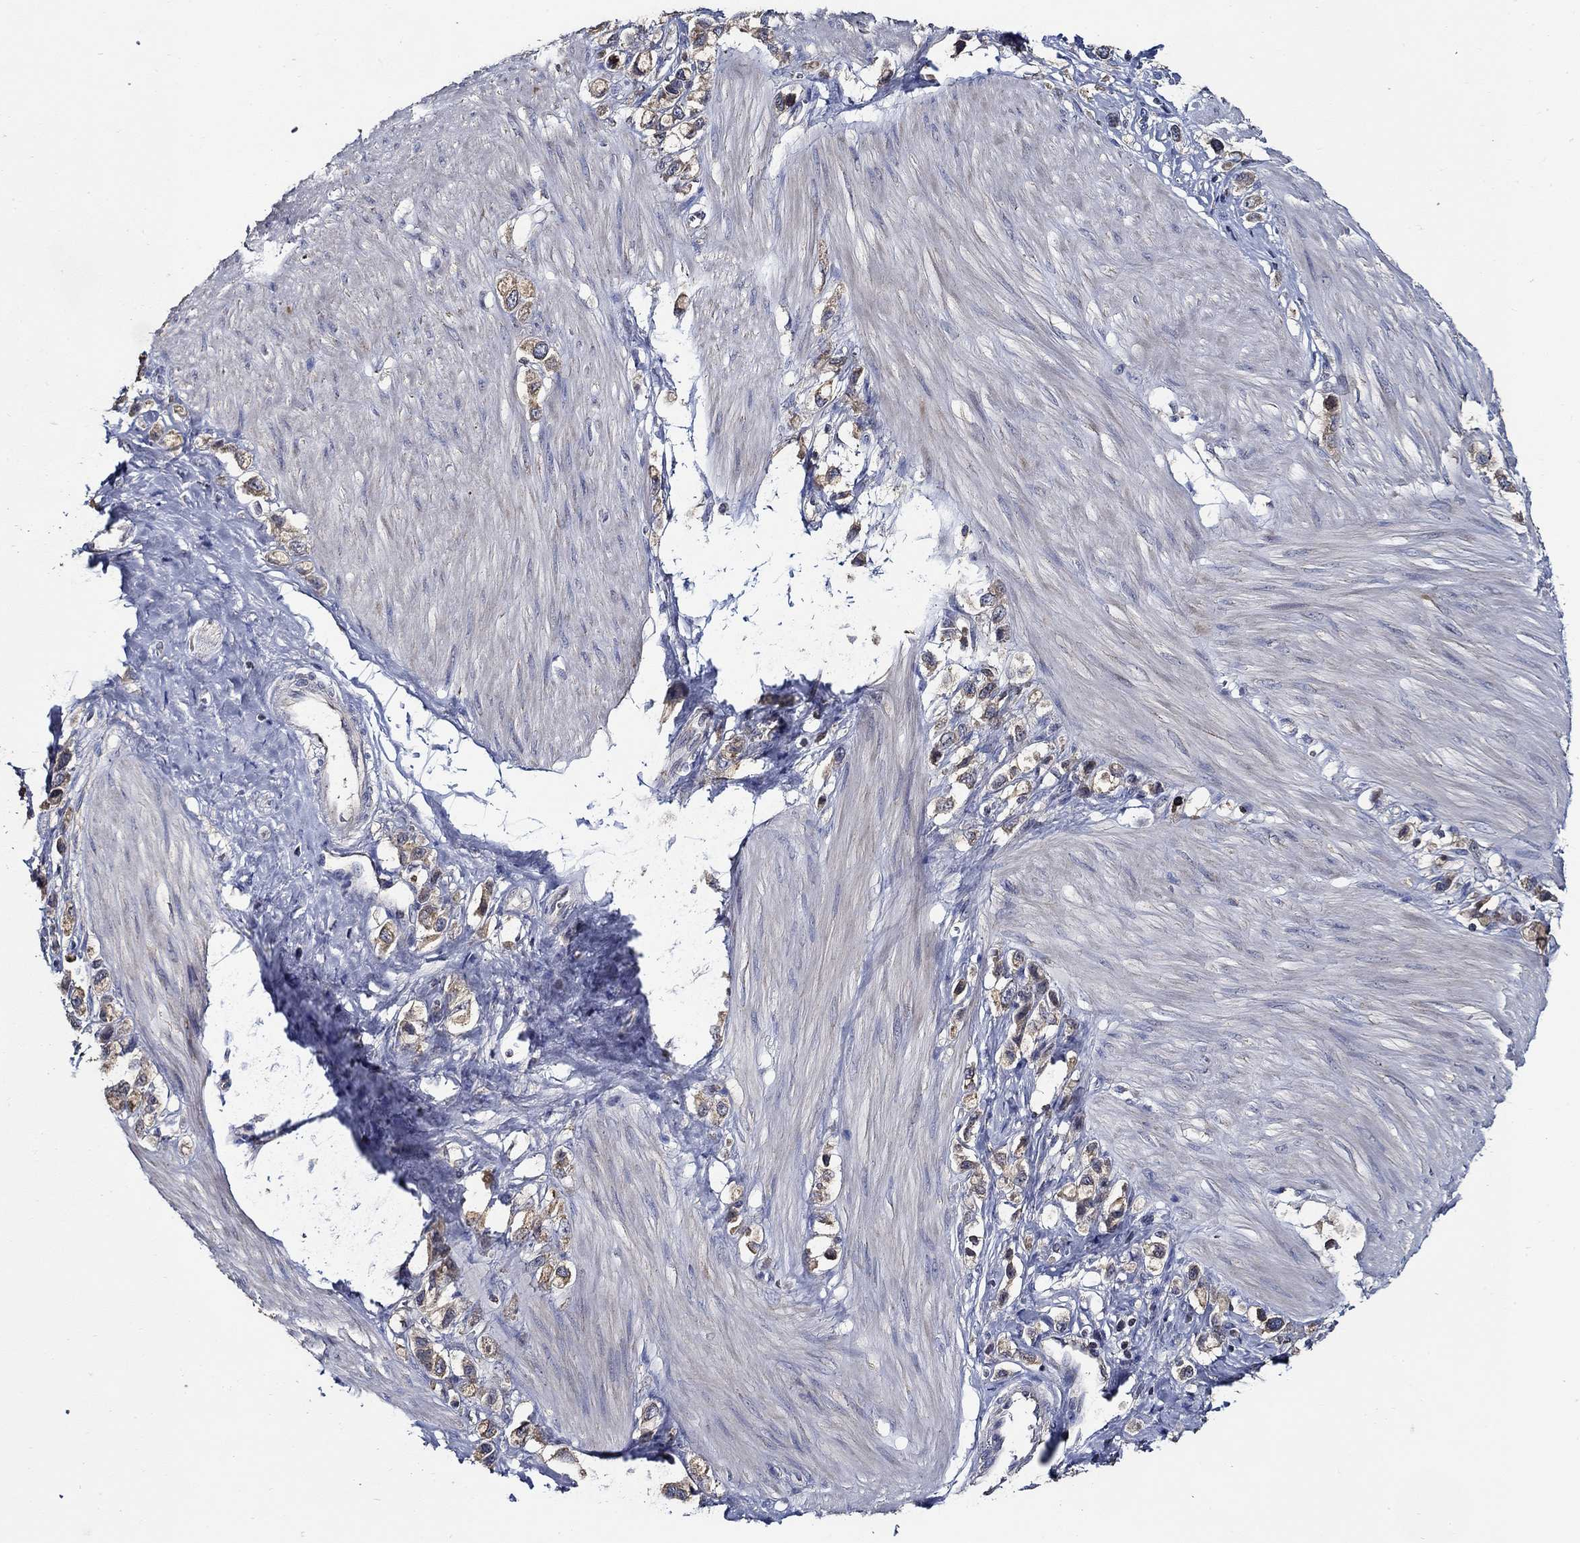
{"staining": {"intensity": "moderate", "quantity": "<25%", "location": "cytoplasmic/membranous"}, "tissue": "stomach cancer", "cell_type": "Tumor cells", "image_type": "cancer", "snomed": [{"axis": "morphology", "description": "Normal tissue, NOS"}, {"axis": "morphology", "description": "Adenocarcinoma, NOS"}, {"axis": "morphology", "description": "Adenocarcinoma, High grade"}, {"axis": "topography", "description": "Stomach, upper"}, {"axis": "topography", "description": "Stomach"}], "caption": "Immunohistochemistry (IHC) (DAB) staining of adenocarcinoma (high-grade) (stomach) exhibits moderate cytoplasmic/membranous protein expression in approximately <25% of tumor cells.", "gene": "WDR53", "patient": {"sex": "female", "age": 65}}